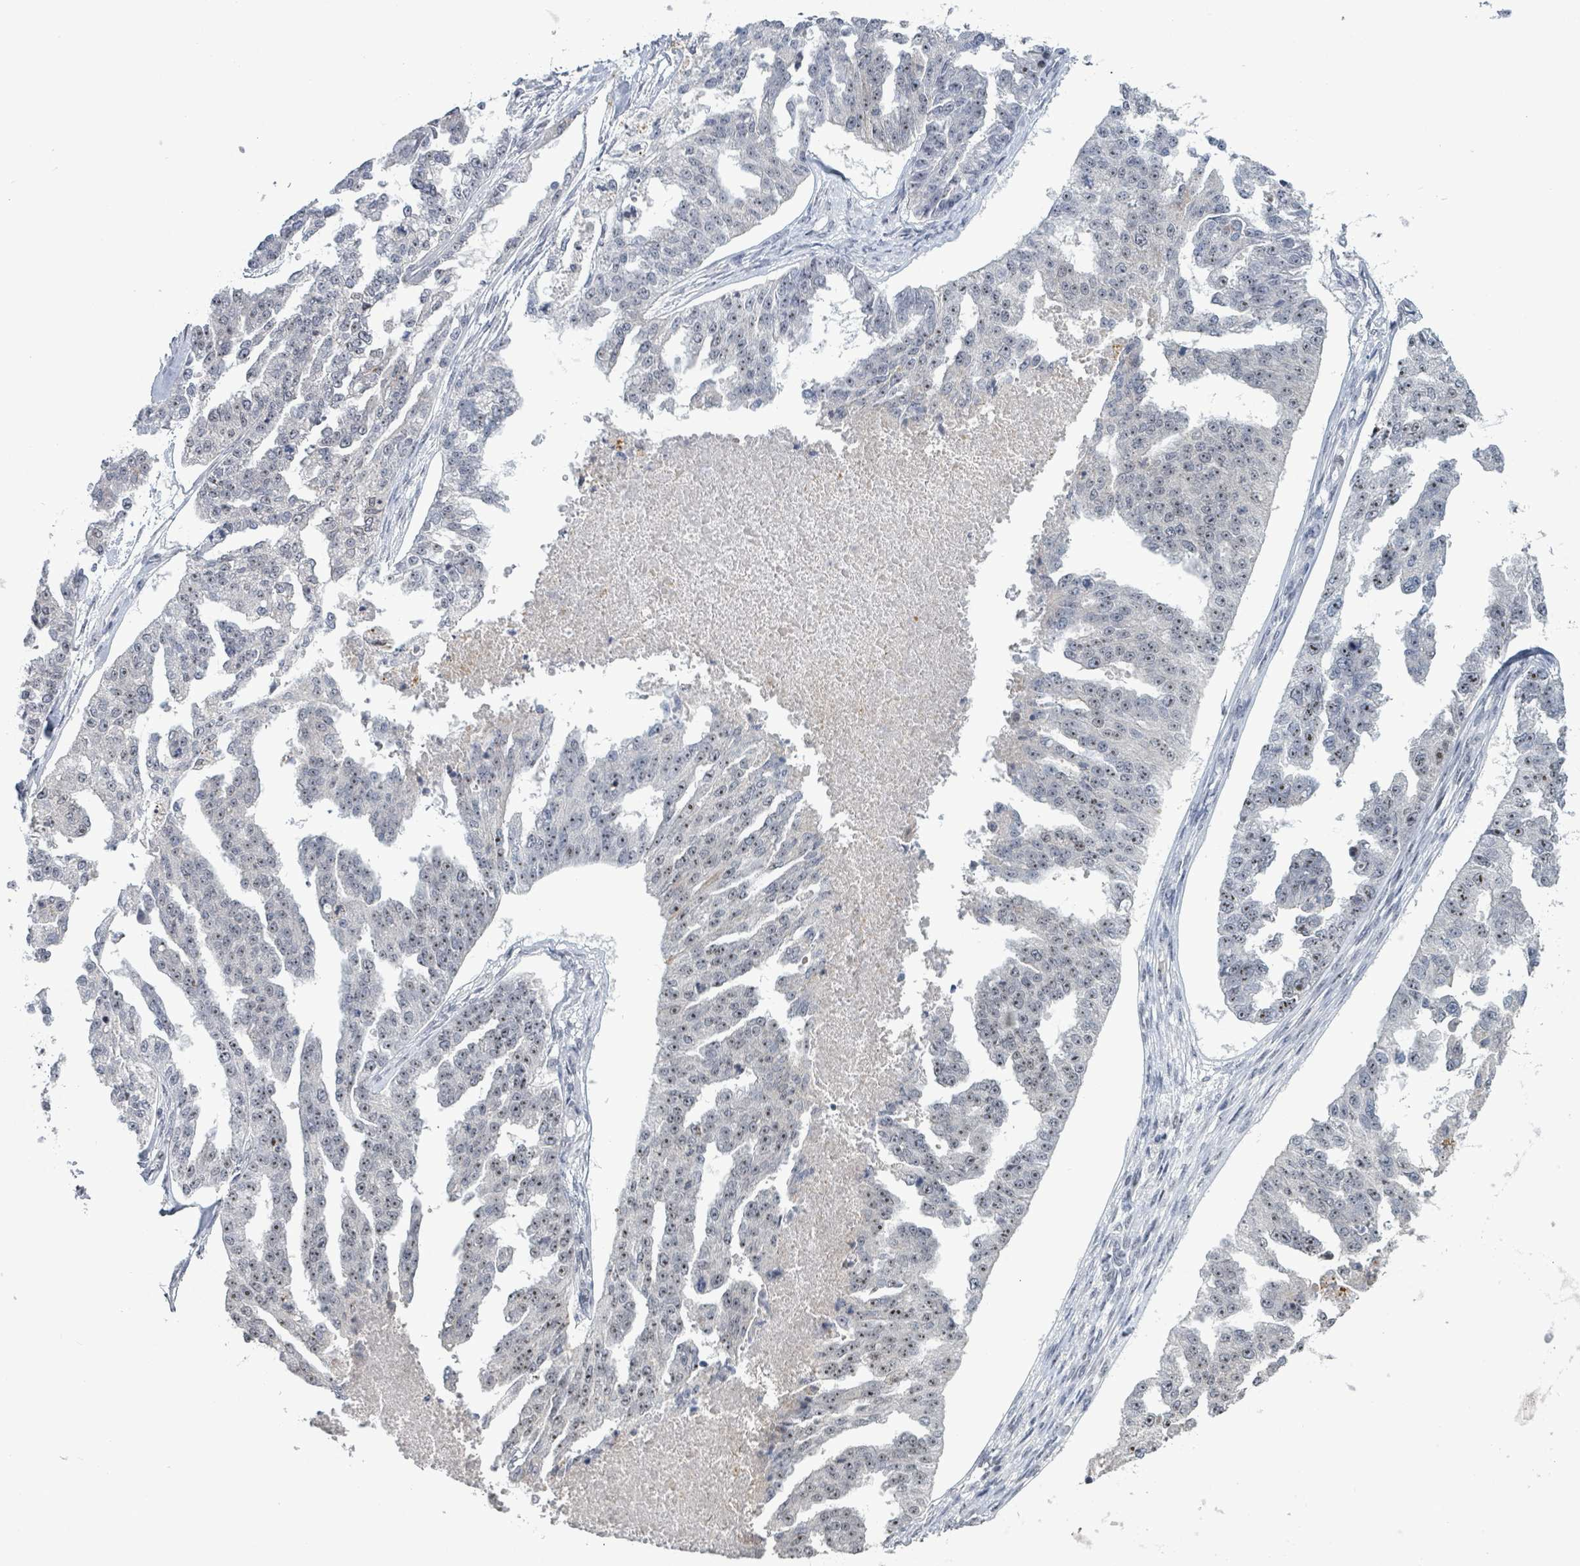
{"staining": {"intensity": "weak", "quantity": ">75%", "location": "nuclear"}, "tissue": "ovarian cancer", "cell_type": "Tumor cells", "image_type": "cancer", "snomed": [{"axis": "morphology", "description": "Cystadenocarcinoma, serous, NOS"}, {"axis": "topography", "description": "Ovary"}], "caption": "High-magnification brightfield microscopy of ovarian serous cystadenocarcinoma stained with DAB (3,3'-diaminobenzidine) (brown) and counterstained with hematoxylin (blue). tumor cells exhibit weak nuclear expression is present in approximately>75% of cells.", "gene": "RRN3", "patient": {"sex": "female", "age": 58}}